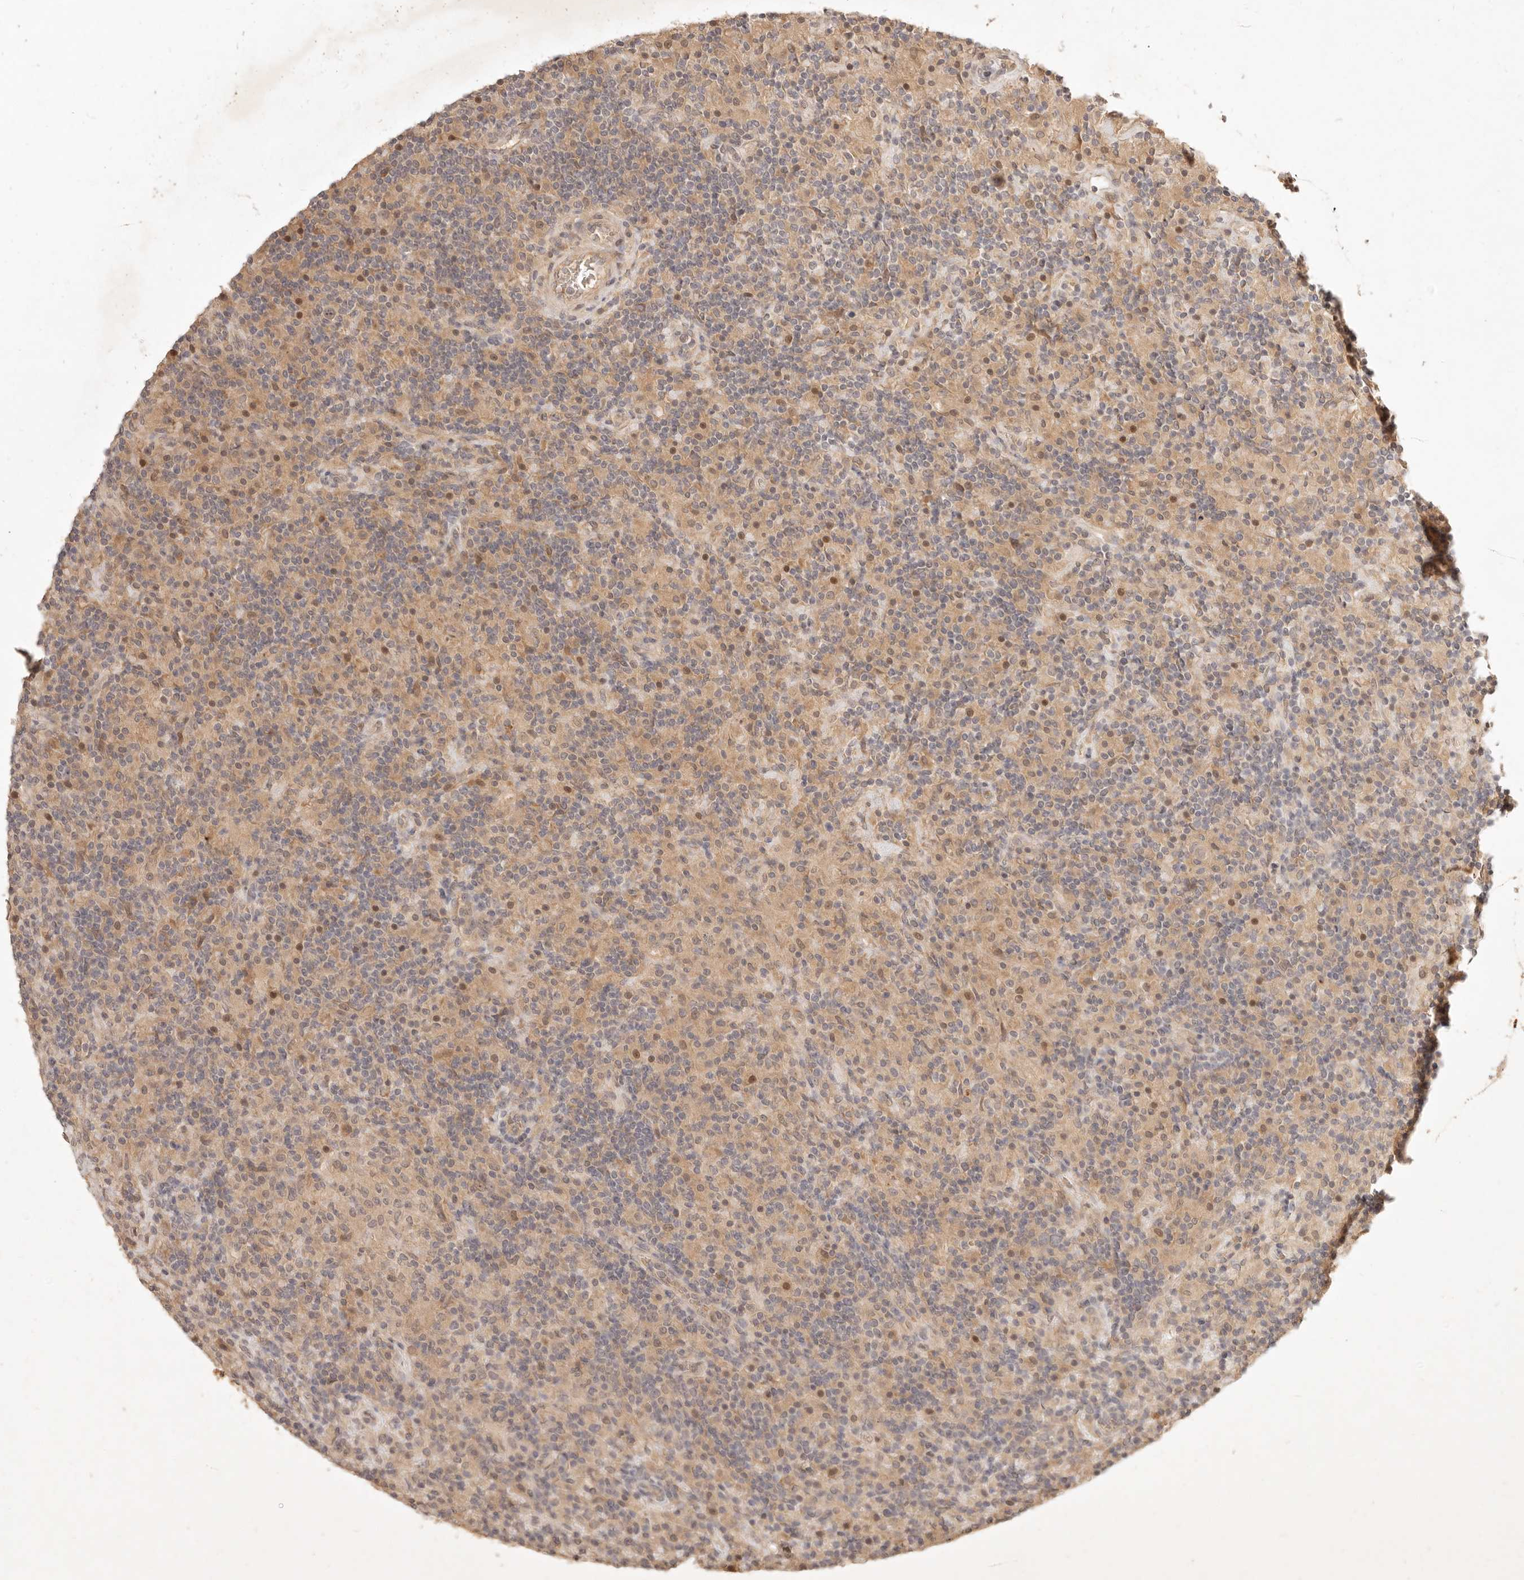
{"staining": {"intensity": "negative", "quantity": "none", "location": "none"}, "tissue": "lymphoma", "cell_type": "Tumor cells", "image_type": "cancer", "snomed": [{"axis": "morphology", "description": "Hodgkin's disease, NOS"}, {"axis": "topography", "description": "Lymph node"}], "caption": "A photomicrograph of human lymphoma is negative for staining in tumor cells.", "gene": "UBXN11", "patient": {"sex": "male", "age": 70}}